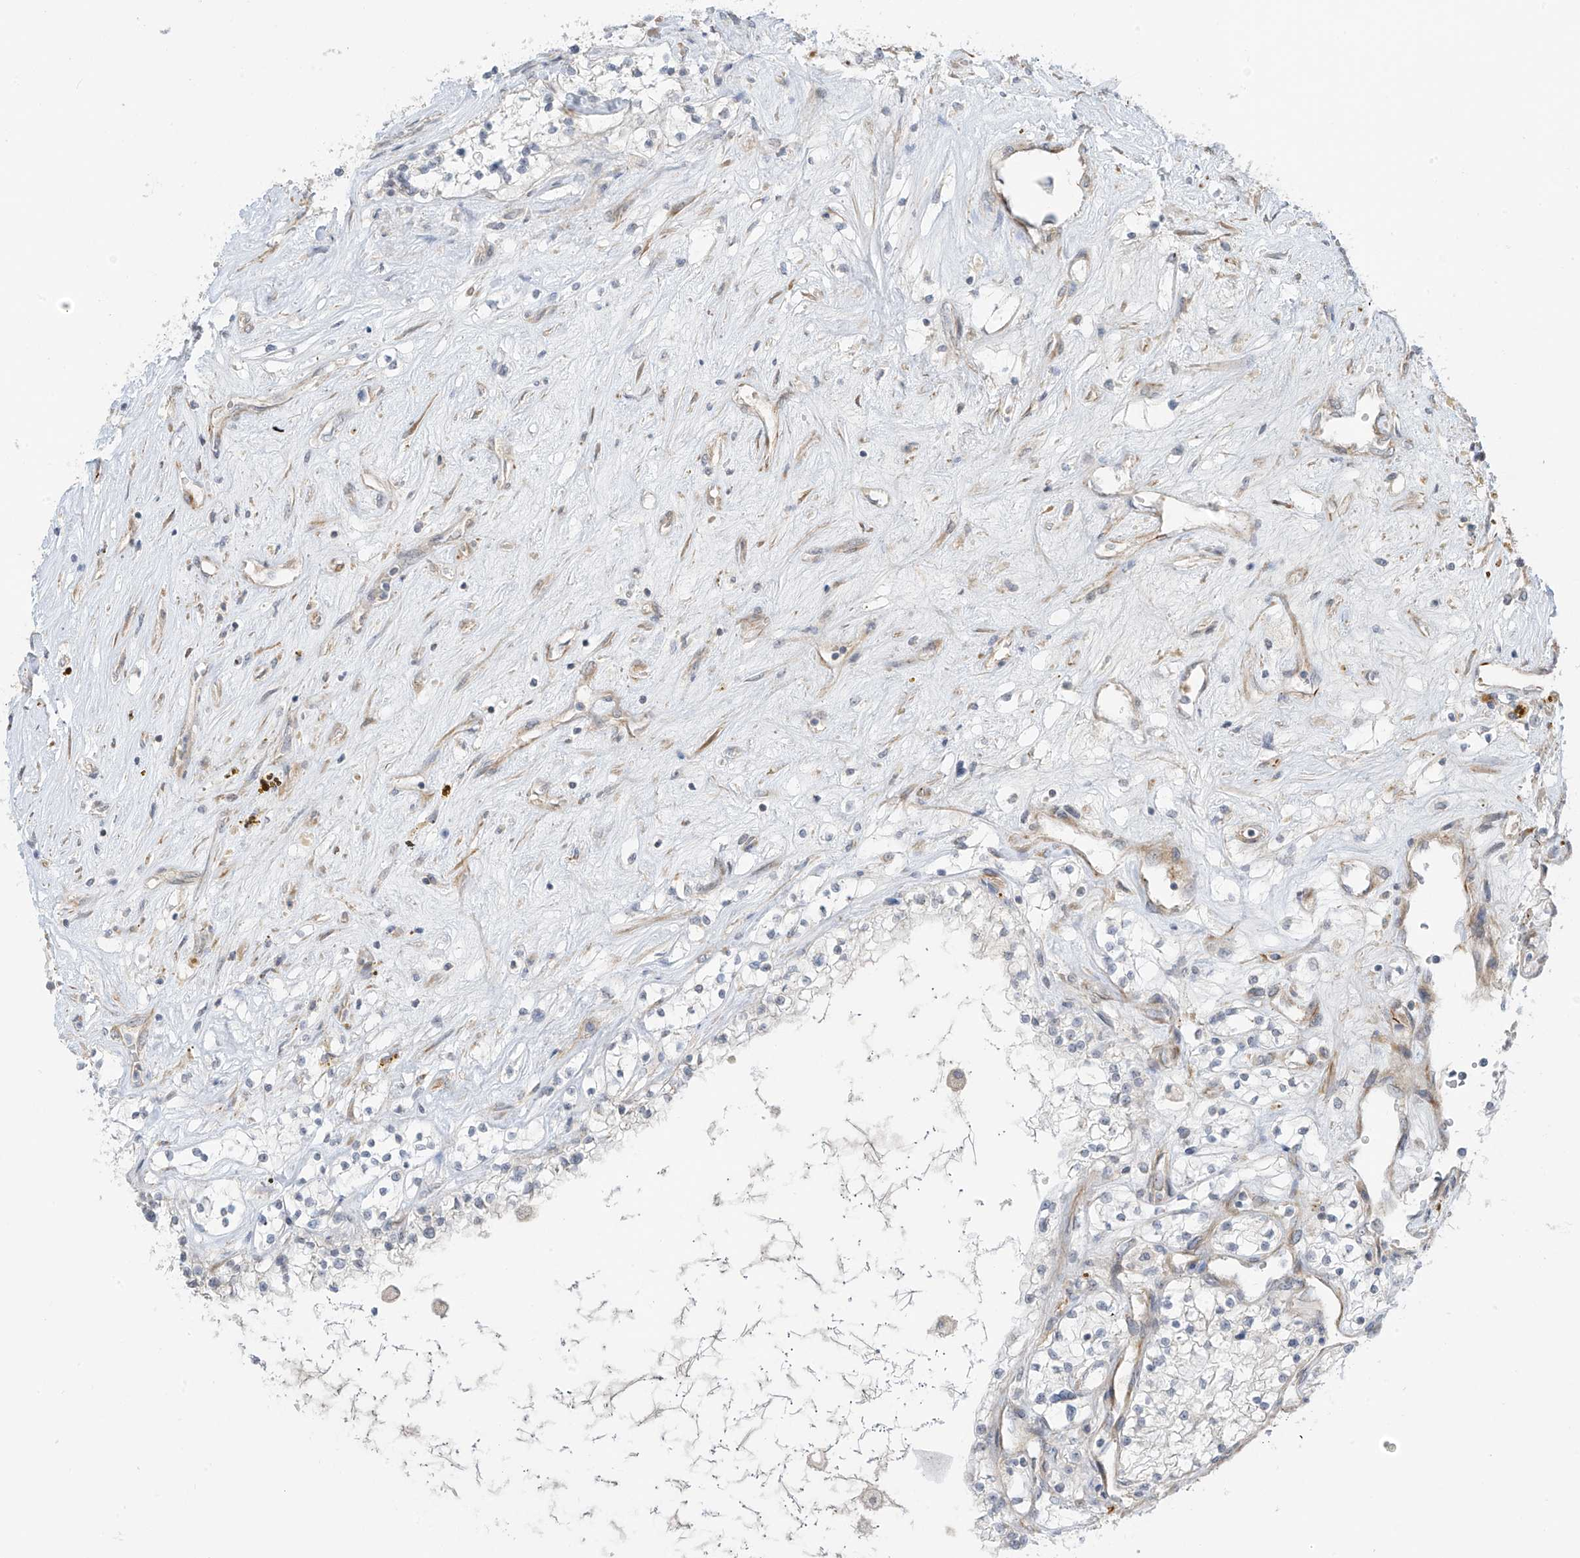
{"staining": {"intensity": "negative", "quantity": "none", "location": "none"}, "tissue": "renal cancer", "cell_type": "Tumor cells", "image_type": "cancer", "snomed": [{"axis": "morphology", "description": "Normal tissue, NOS"}, {"axis": "morphology", "description": "Adenocarcinoma, NOS"}, {"axis": "topography", "description": "Kidney"}], "caption": "Renal cancer (adenocarcinoma) was stained to show a protein in brown. There is no significant positivity in tumor cells.", "gene": "HS6ST2", "patient": {"sex": "male", "age": 68}}